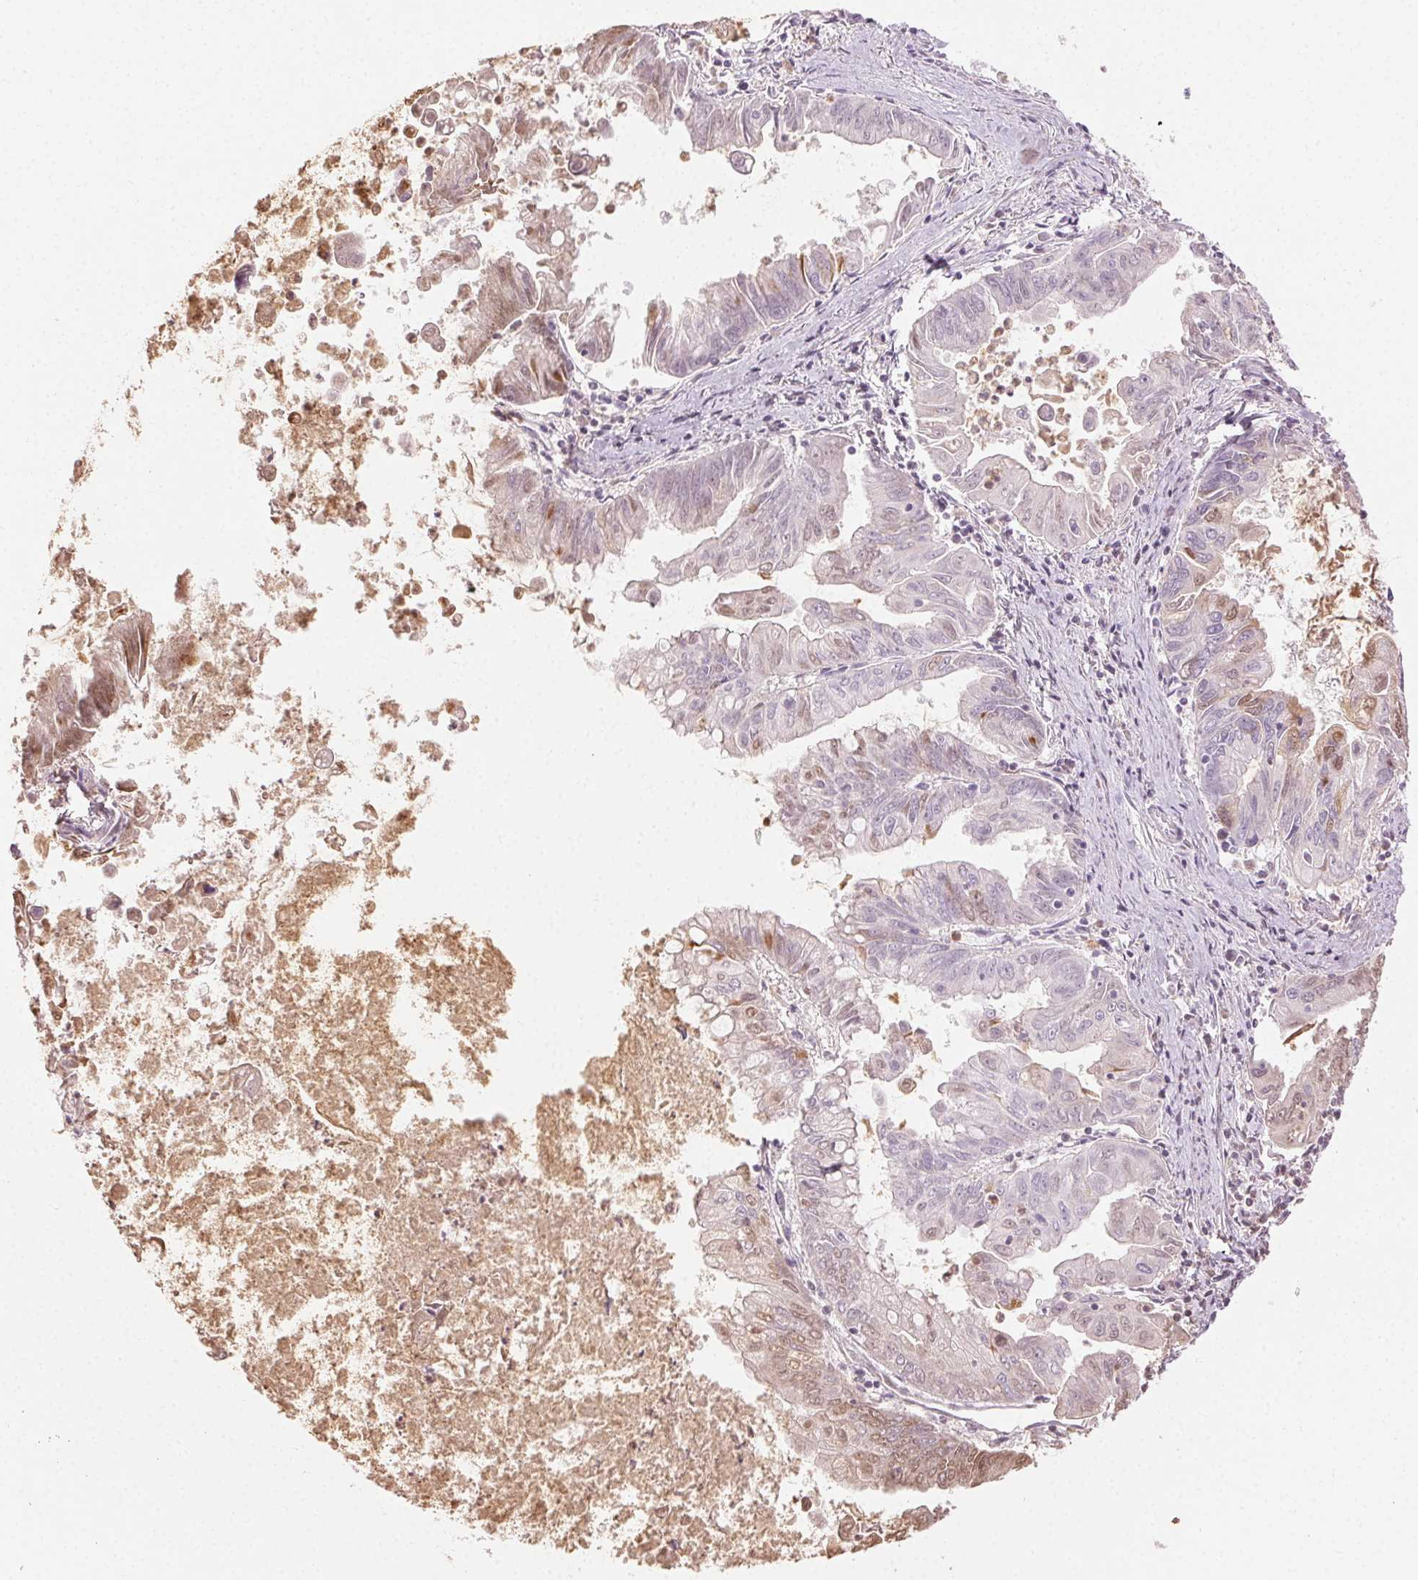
{"staining": {"intensity": "weak", "quantity": "<25%", "location": "cytoplasmic/membranous,nuclear"}, "tissue": "stomach cancer", "cell_type": "Tumor cells", "image_type": "cancer", "snomed": [{"axis": "morphology", "description": "Adenocarcinoma, NOS"}, {"axis": "topography", "description": "Stomach, upper"}], "caption": "DAB immunohistochemical staining of human adenocarcinoma (stomach) exhibits no significant positivity in tumor cells.", "gene": "MPO", "patient": {"sex": "male", "age": 80}}